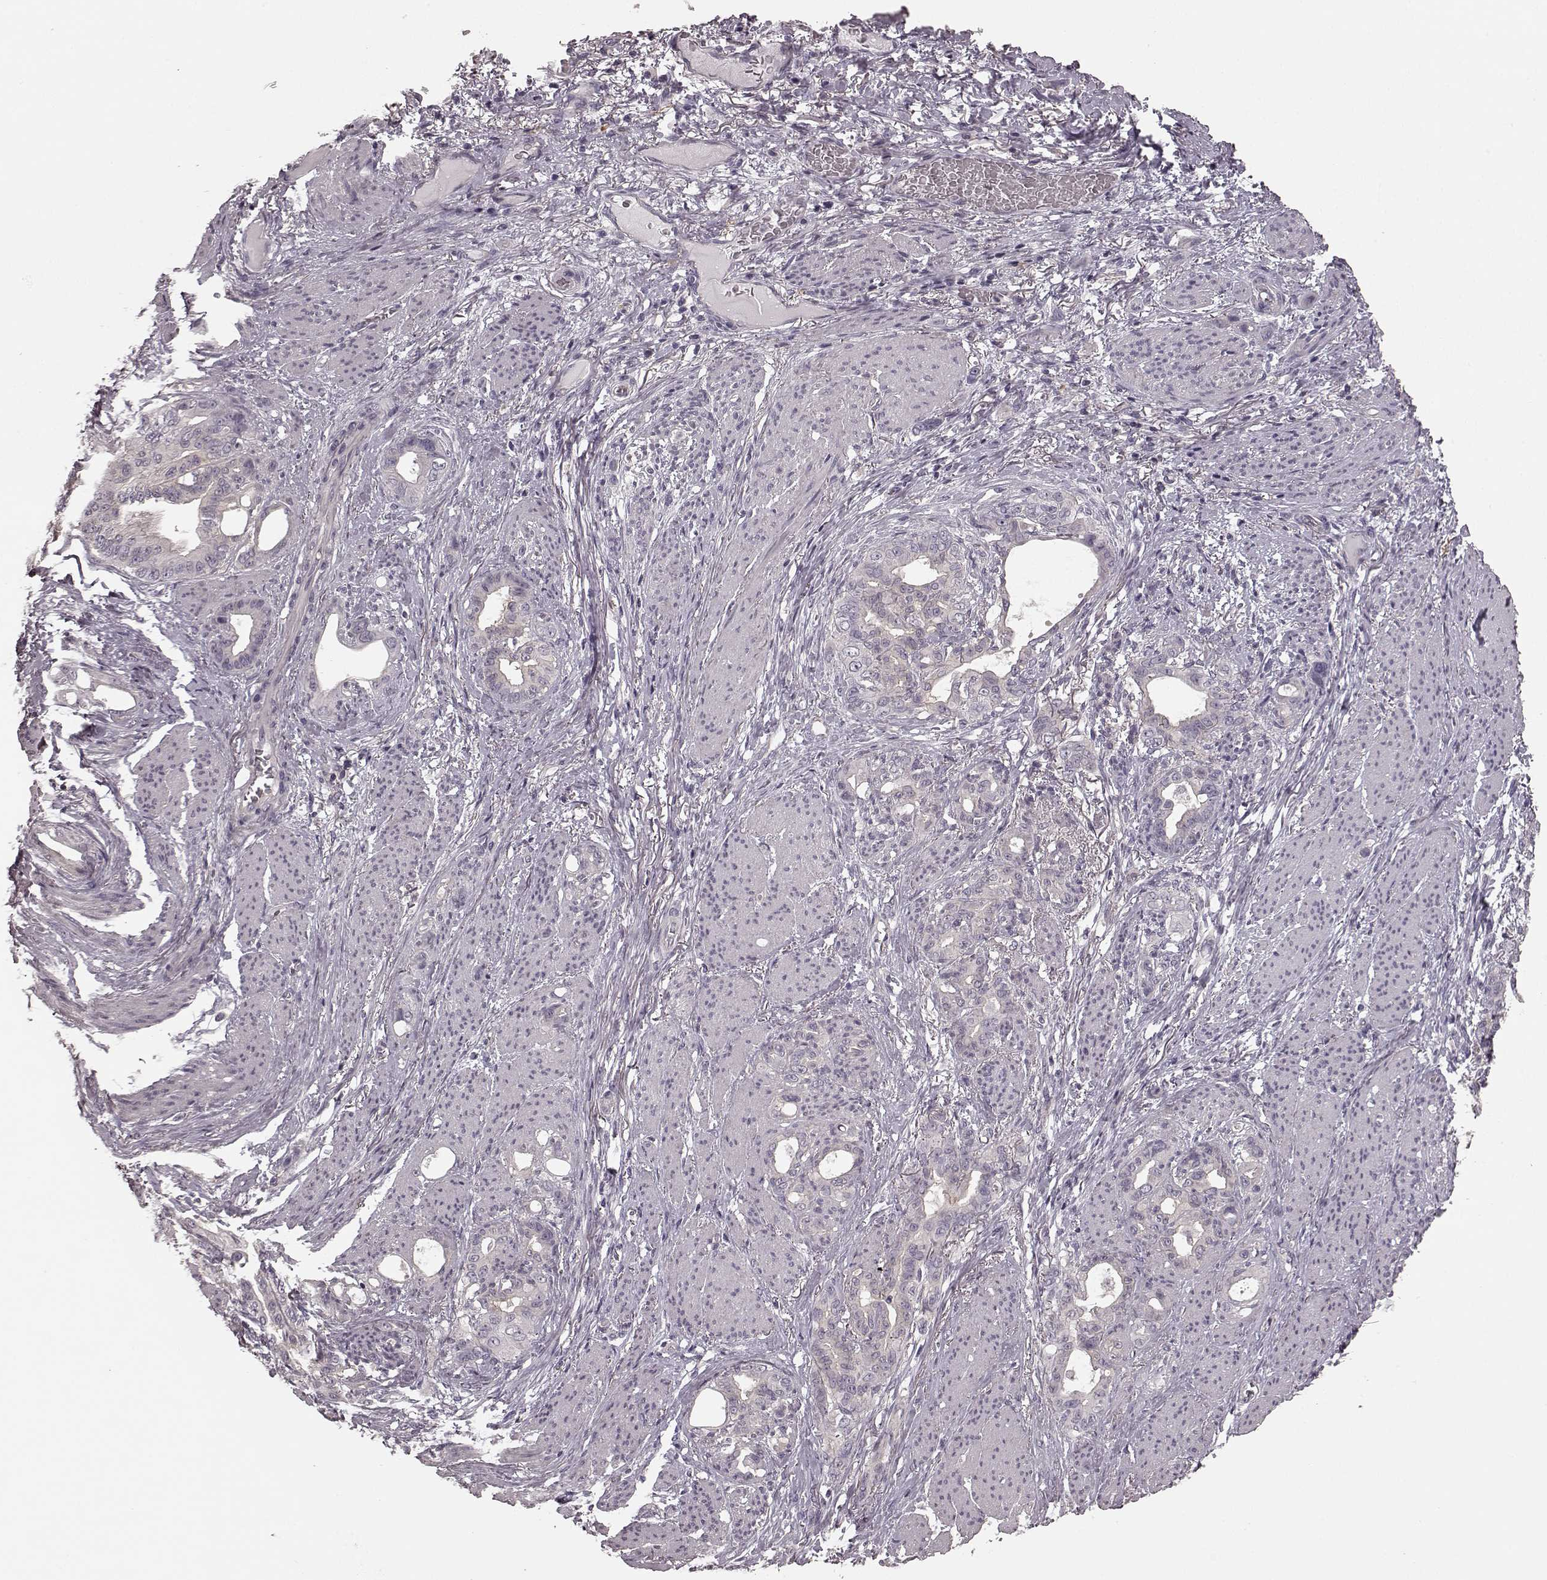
{"staining": {"intensity": "negative", "quantity": "none", "location": "none"}, "tissue": "stomach cancer", "cell_type": "Tumor cells", "image_type": "cancer", "snomed": [{"axis": "morphology", "description": "Normal tissue, NOS"}, {"axis": "morphology", "description": "Adenocarcinoma, NOS"}, {"axis": "topography", "description": "Esophagus"}, {"axis": "topography", "description": "Stomach, upper"}], "caption": "Photomicrograph shows no protein expression in tumor cells of stomach adenocarcinoma tissue.", "gene": "PRKCE", "patient": {"sex": "male", "age": 62}}